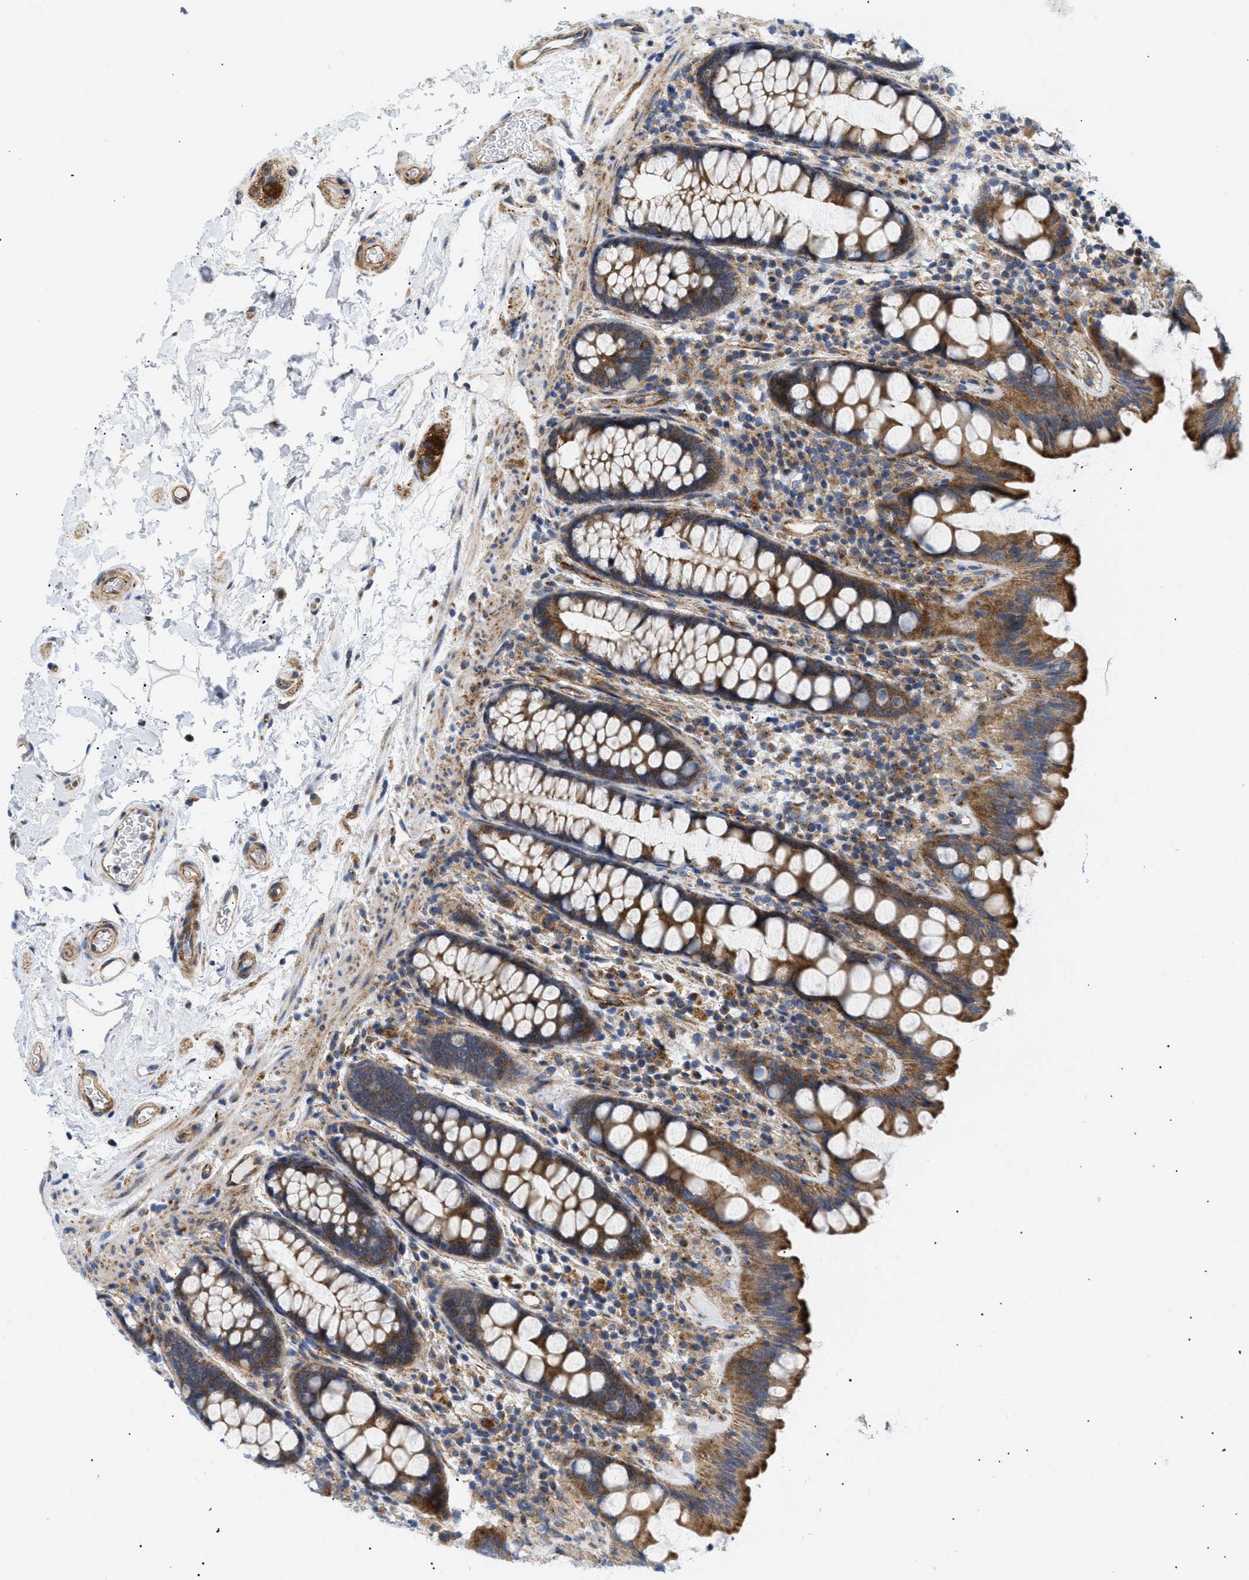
{"staining": {"intensity": "strong", "quantity": ">75%", "location": "cytoplasmic/membranous"}, "tissue": "colon", "cell_type": "Endothelial cells", "image_type": "normal", "snomed": [{"axis": "morphology", "description": "Normal tissue, NOS"}, {"axis": "topography", "description": "Colon"}], "caption": "Colon stained with a brown dye reveals strong cytoplasmic/membranous positive positivity in about >75% of endothelial cells.", "gene": "DCTN4", "patient": {"sex": "female", "age": 80}}